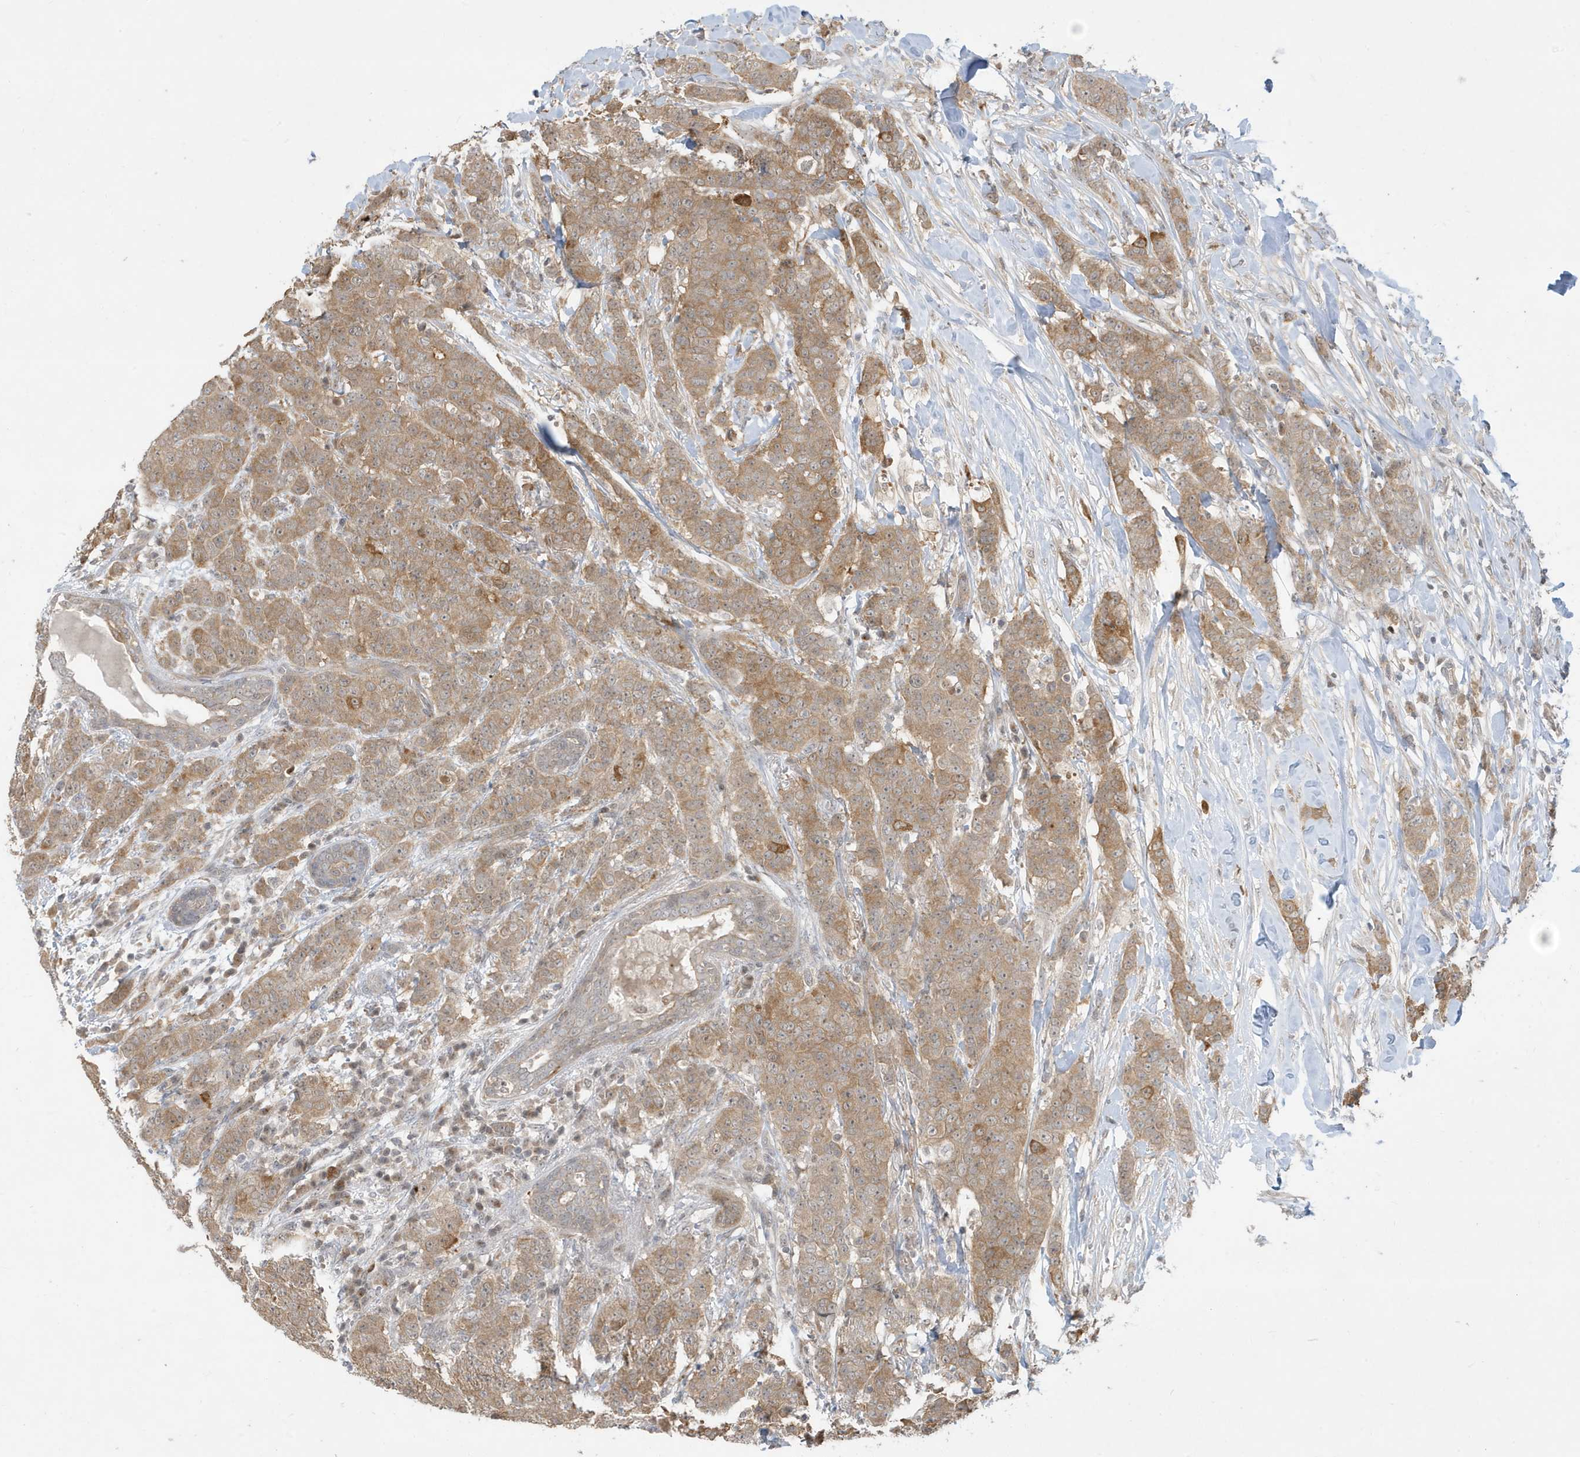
{"staining": {"intensity": "moderate", "quantity": ">75%", "location": "cytoplasmic/membranous"}, "tissue": "breast cancer", "cell_type": "Tumor cells", "image_type": "cancer", "snomed": [{"axis": "morphology", "description": "Duct carcinoma"}, {"axis": "topography", "description": "Breast"}], "caption": "Human breast invasive ductal carcinoma stained with a protein marker demonstrates moderate staining in tumor cells.", "gene": "PRRT3", "patient": {"sex": "female", "age": 40}}